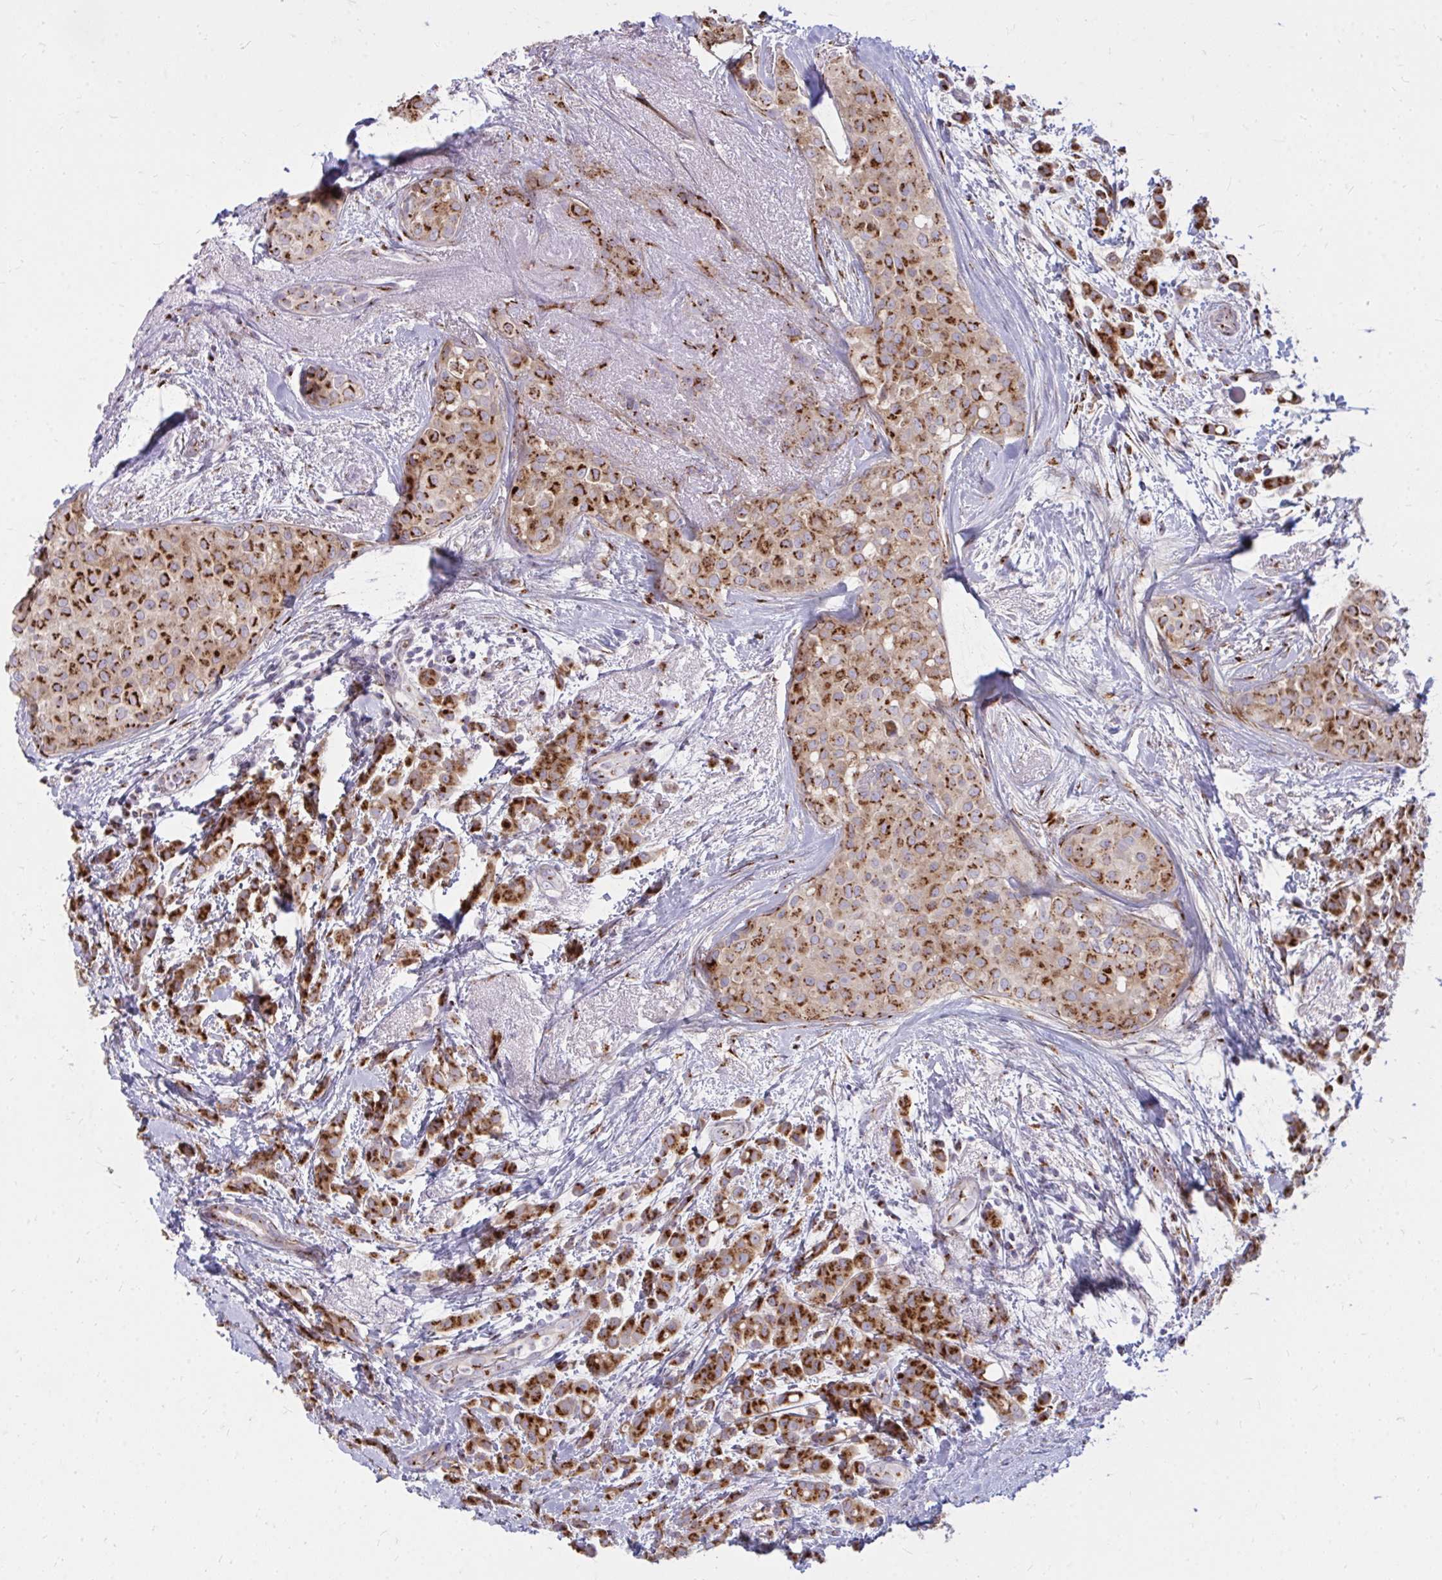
{"staining": {"intensity": "strong", "quantity": ">75%", "location": "cytoplasmic/membranous"}, "tissue": "breast cancer", "cell_type": "Tumor cells", "image_type": "cancer", "snomed": [{"axis": "morphology", "description": "Lobular carcinoma"}, {"axis": "topography", "description": "Breast"}], "caption": "Protein expression analysis of human lobular carcinoma (breast) reveals strong cytoplasmic/membranous expression in about >75% of tumor cells. (DAB IHC with brightfield microscopy, high magnification).", "gene": "RAB6B", "patient": {"sex": "female", "age": 68}}